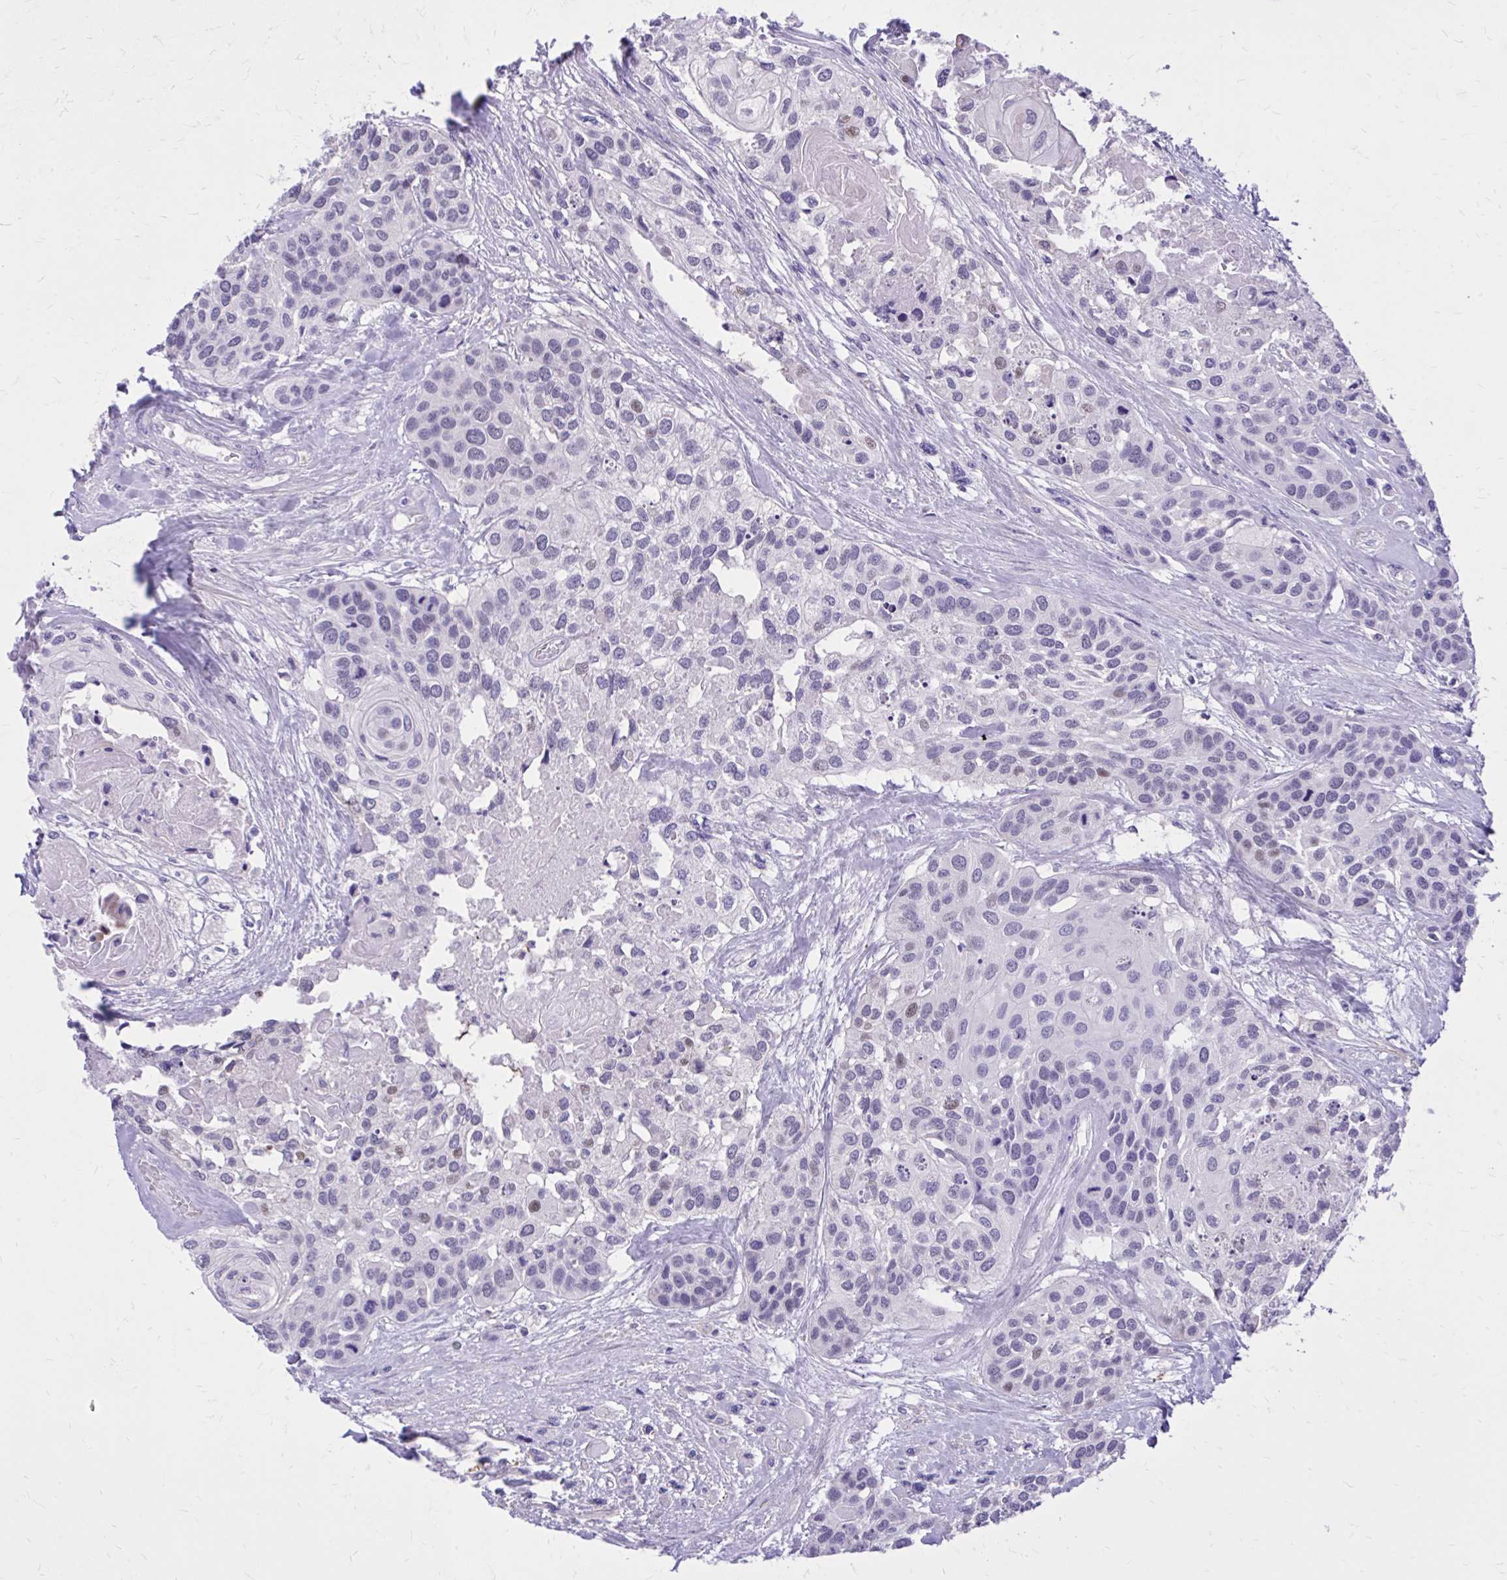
{"staining": {"intensity": "negative", "quantity": "none", "location": "none"}, "tissue": "head and neck cancer", "cell_type": "Tumor cells", "image_type": "cancer", "snomed": [{"axis": "morphology", "description": "Squamous cell carcinoma, NOS"}, {"axis": "topography", "description": "Head-Neck"}], "caption": "Immunohistochemistry of head and neck cancer reveals no expression in tumor cells. (Brightfield microscopy of DAB immunohistochemistry (IHC) at high magnification).", "gene": "ZBTB25", "patient": {"sex": "female", "age": 50}}